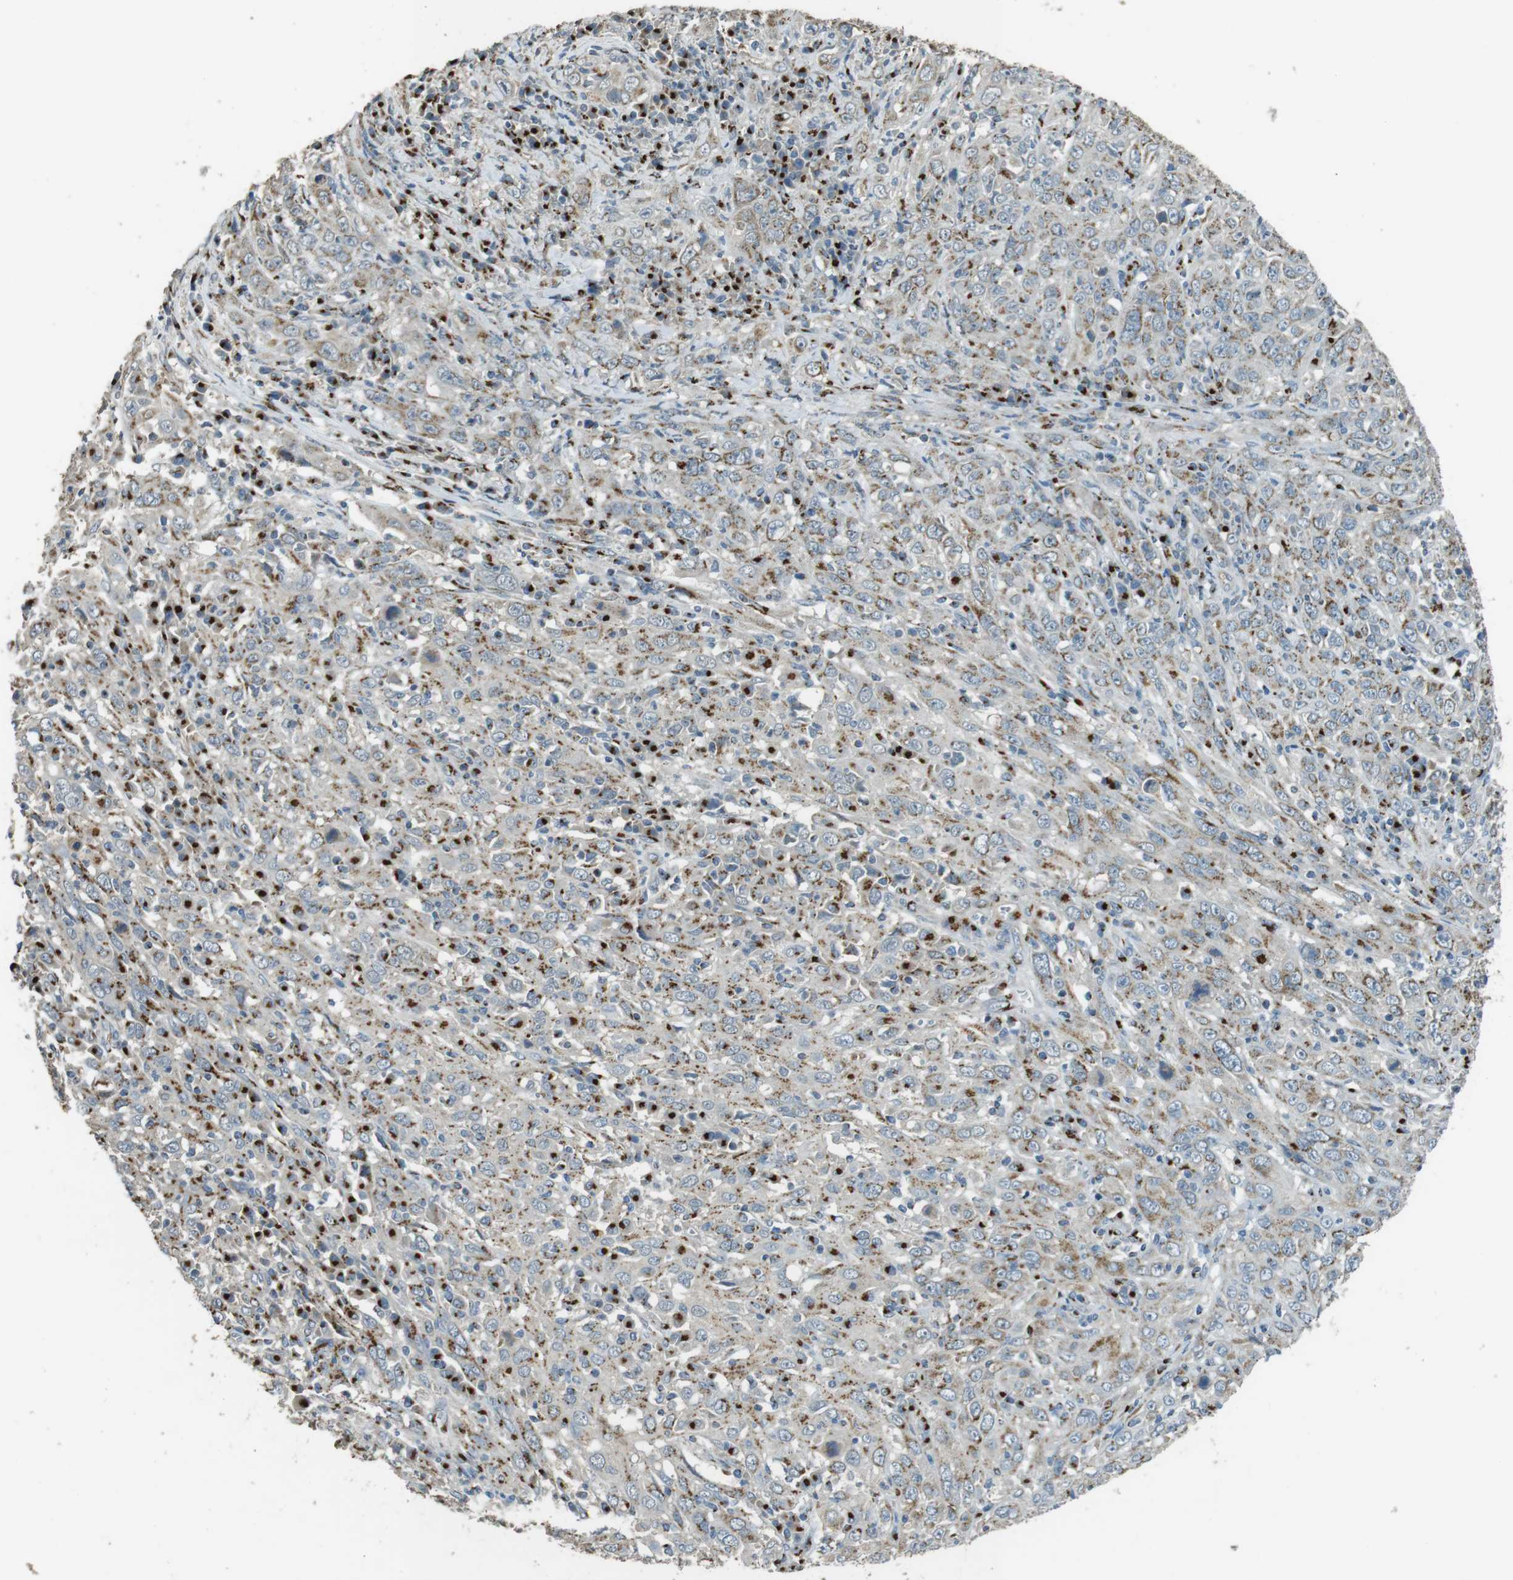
{"staining": {"intensity": "moderate", "quantity": ">75%", "location": "cytoplasmic/membranous"}, "tissue": "cervical cancer", "cell_type": "Tumor cells", "image_type": "cancer", "snomed": [{"axis": "morphology", "description": "Squamous cell carcinoma, NOS"}, {"axis": "topography", "description": "Cervix"}], "caption": "Approximately >75% of tumor cells in human cervical cancer demonstrate moderate cytoplasmic/membranous protein expression as visualized by brown immunohistochemical staining.", "gene": "TMEM115", "patient": {"sex": "female", "age": 46}}